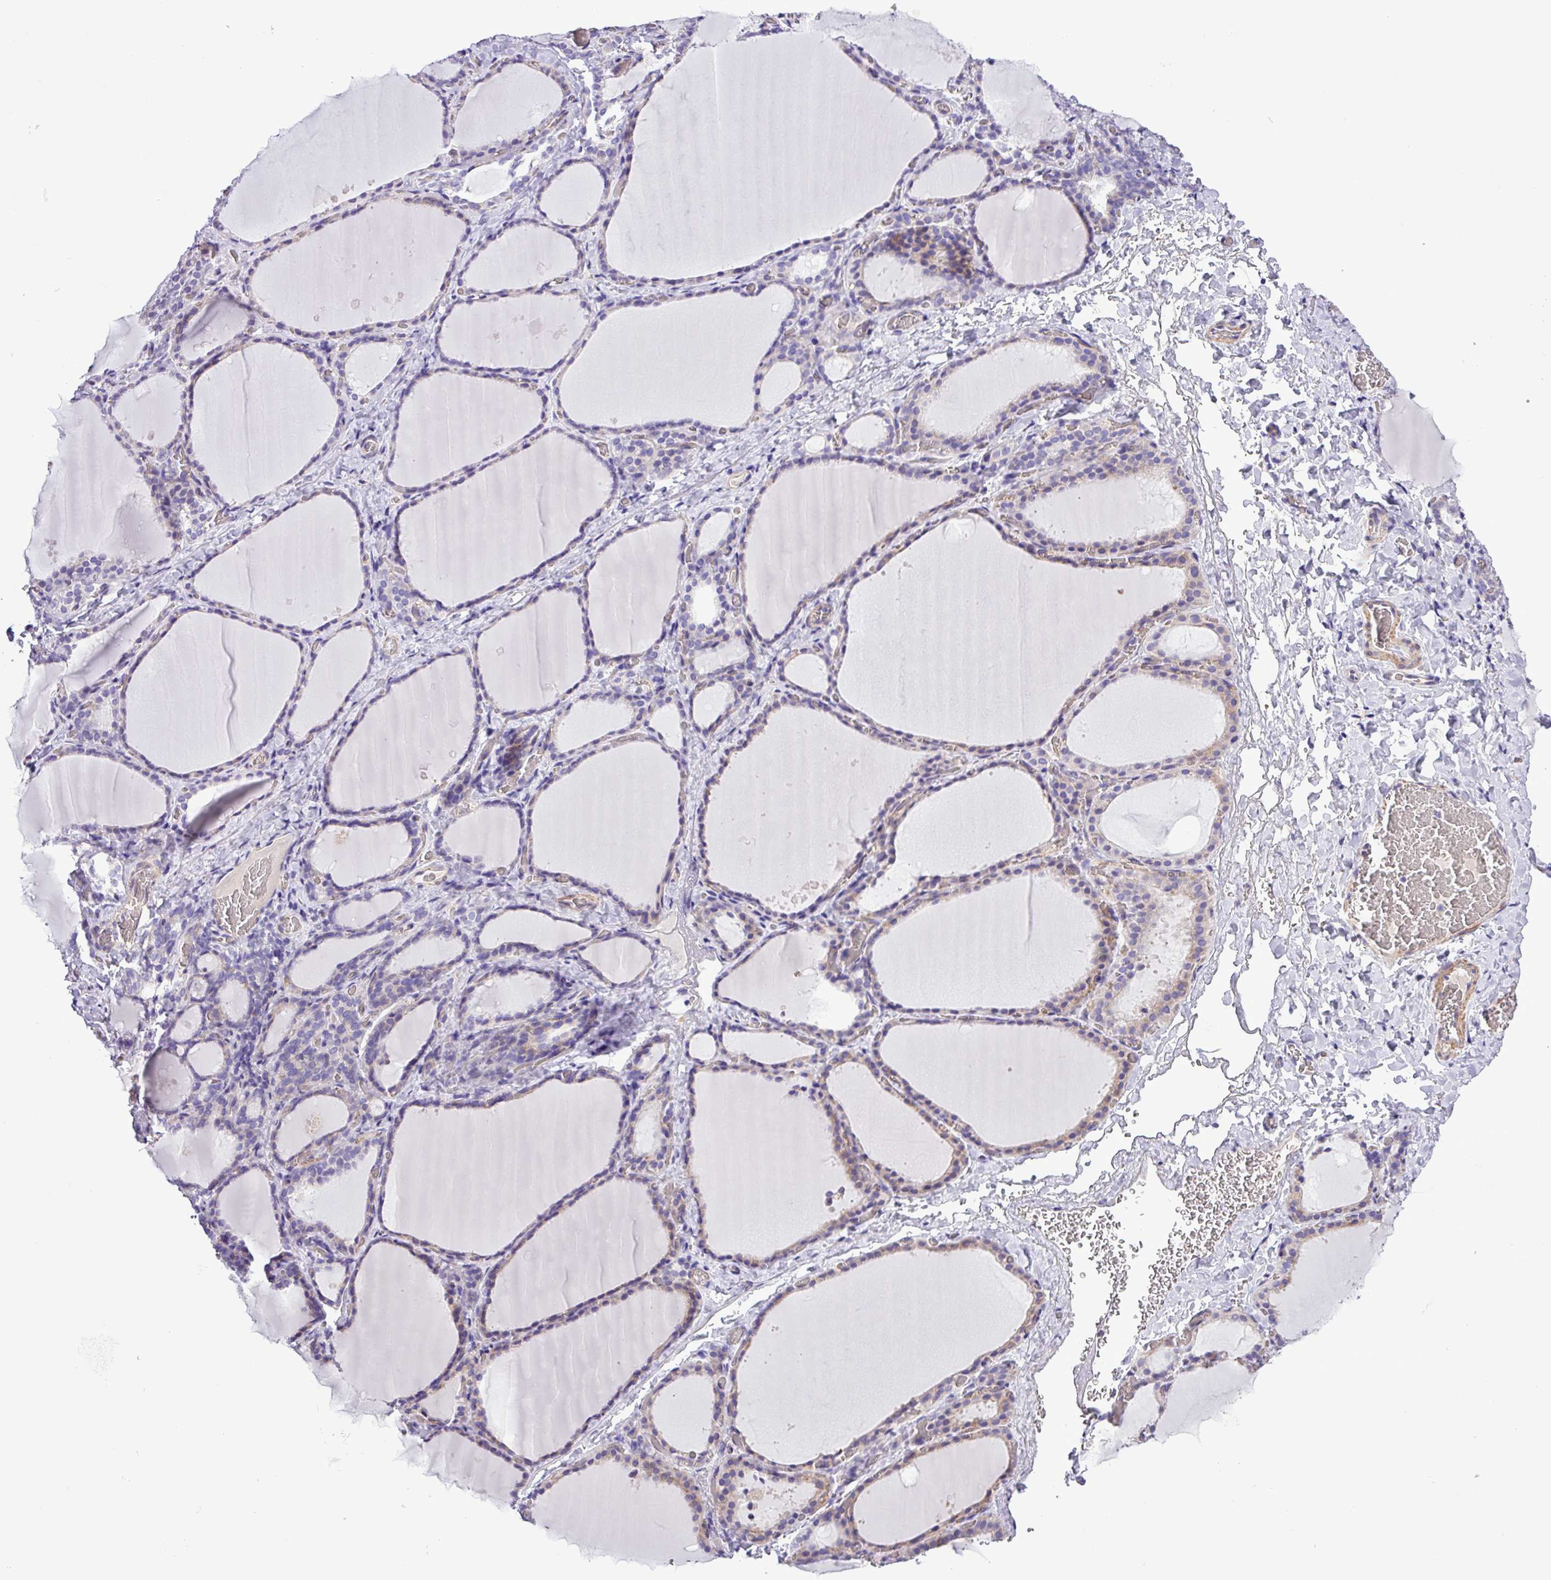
{"staining": {"intensity": "weak", "quantity": "25%-75%", "location": "cytoplasmic/membranous"}, "tissue": "thyroid gland", "cell_type": "Glandular cells", "image_type": "normal", "snomed": [{"axis": "morphology", "description": "Normal tissue, NOS"}, {"axis": "topography", "description": "Thyroid gland"}], "caption": "A high-resolution image shows IHC staining of unremarkable thyroid gland, which exhibits weak cytoplasmic/membranous expression in about 25%-75% of glandular cells. Nuclei are stained in blue.", "gene": "C11orf91", "patient": {"sex": "female", "age": 39}}